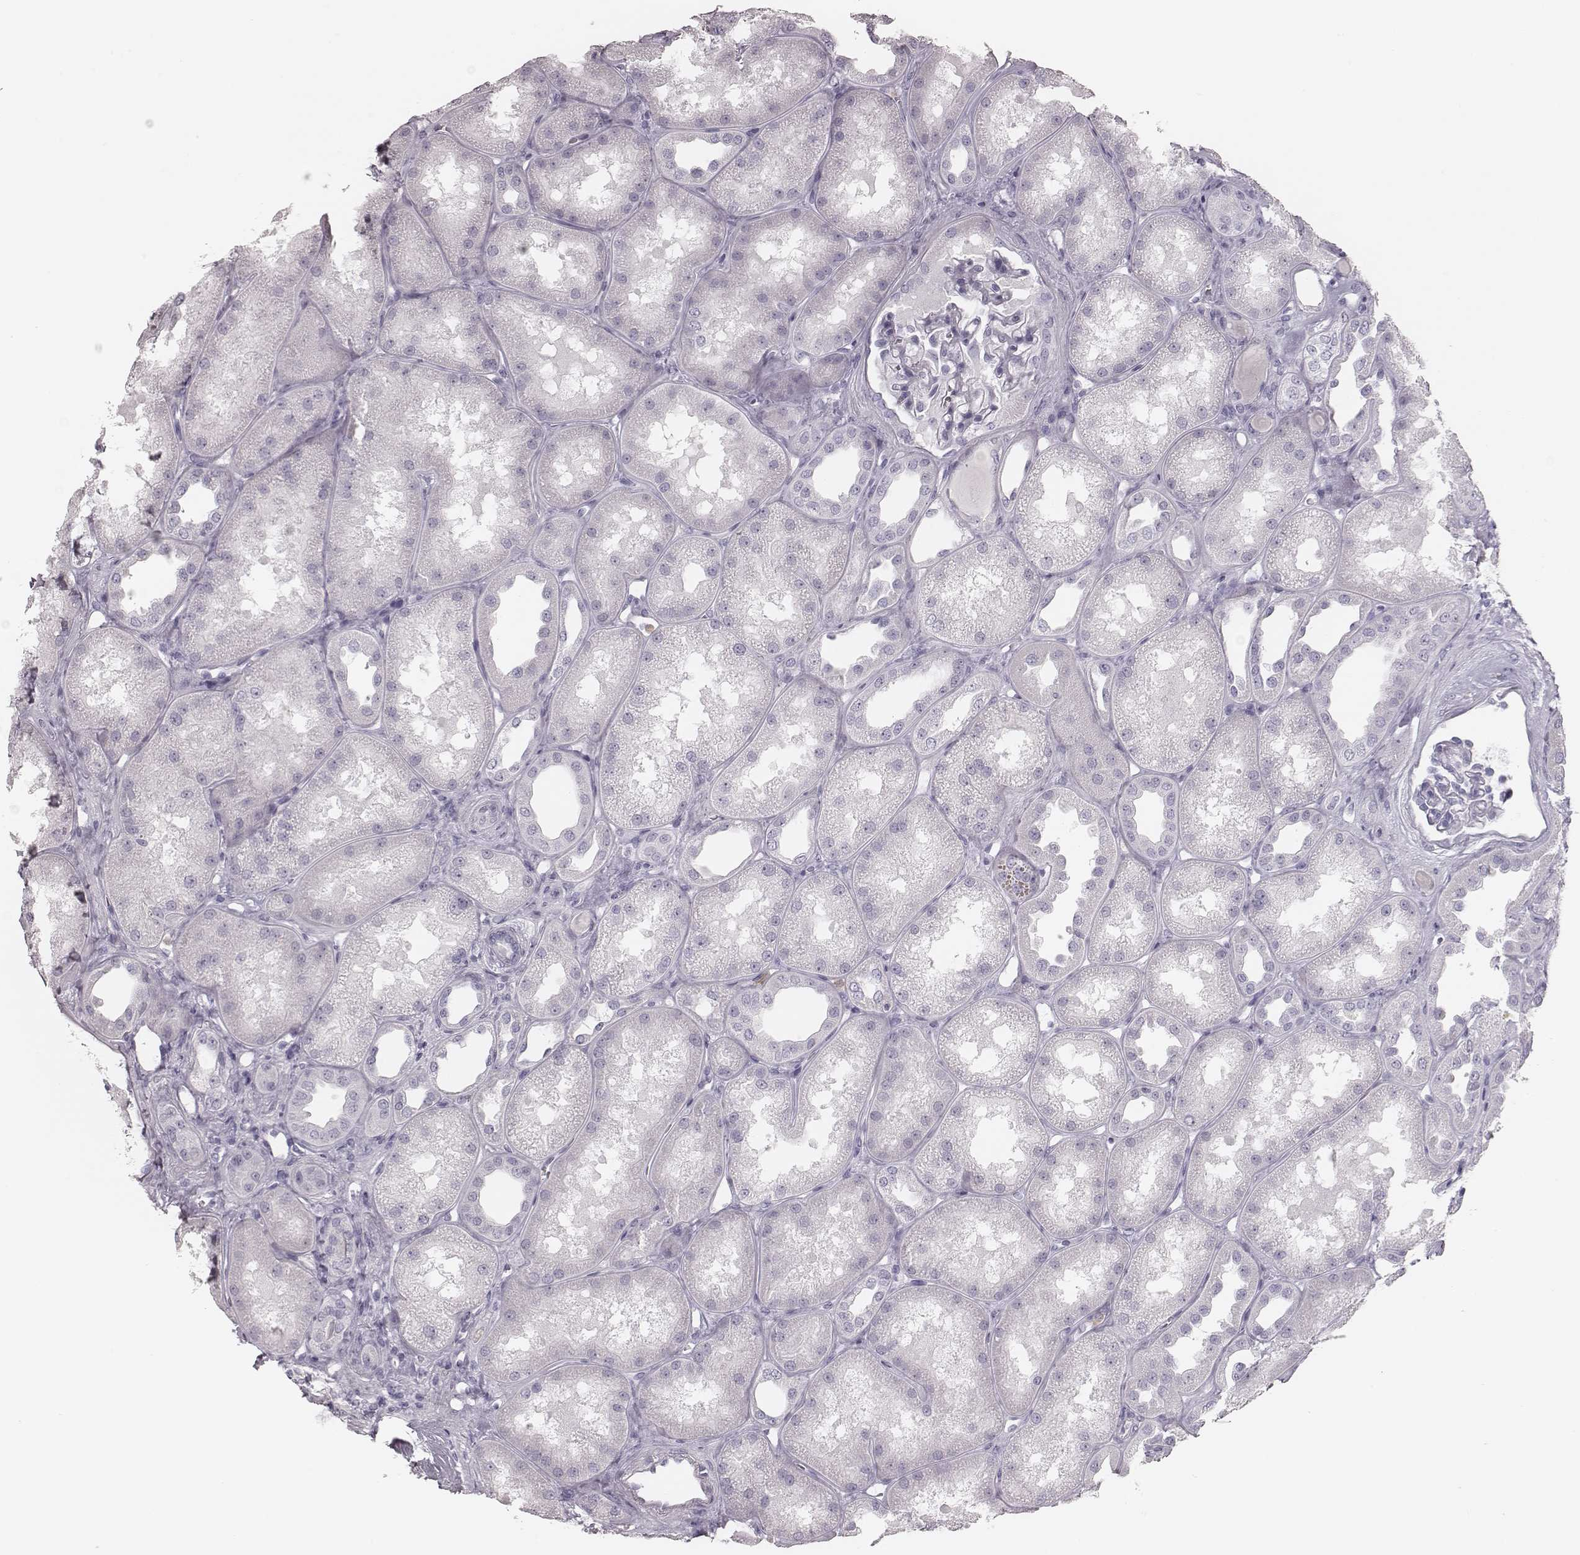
{"staining": {"intensity": "negative", "quantity": "none", "location": "none"}, "tissue": "kidney", "cell_type": "Cells in glomeruli", "image_type": "normal", "snomed": [{"axis": "morphology", "description": "Normal tissue, NOS"}, {"axis": "topography", "description": "Kidney"}], "caption": "This is an immunohistochemistry image of normal human kidney. There is no positivity in cells in glomeruli.", "gene": "ELANE", "patient": {"sex": "male", "age": 61}}